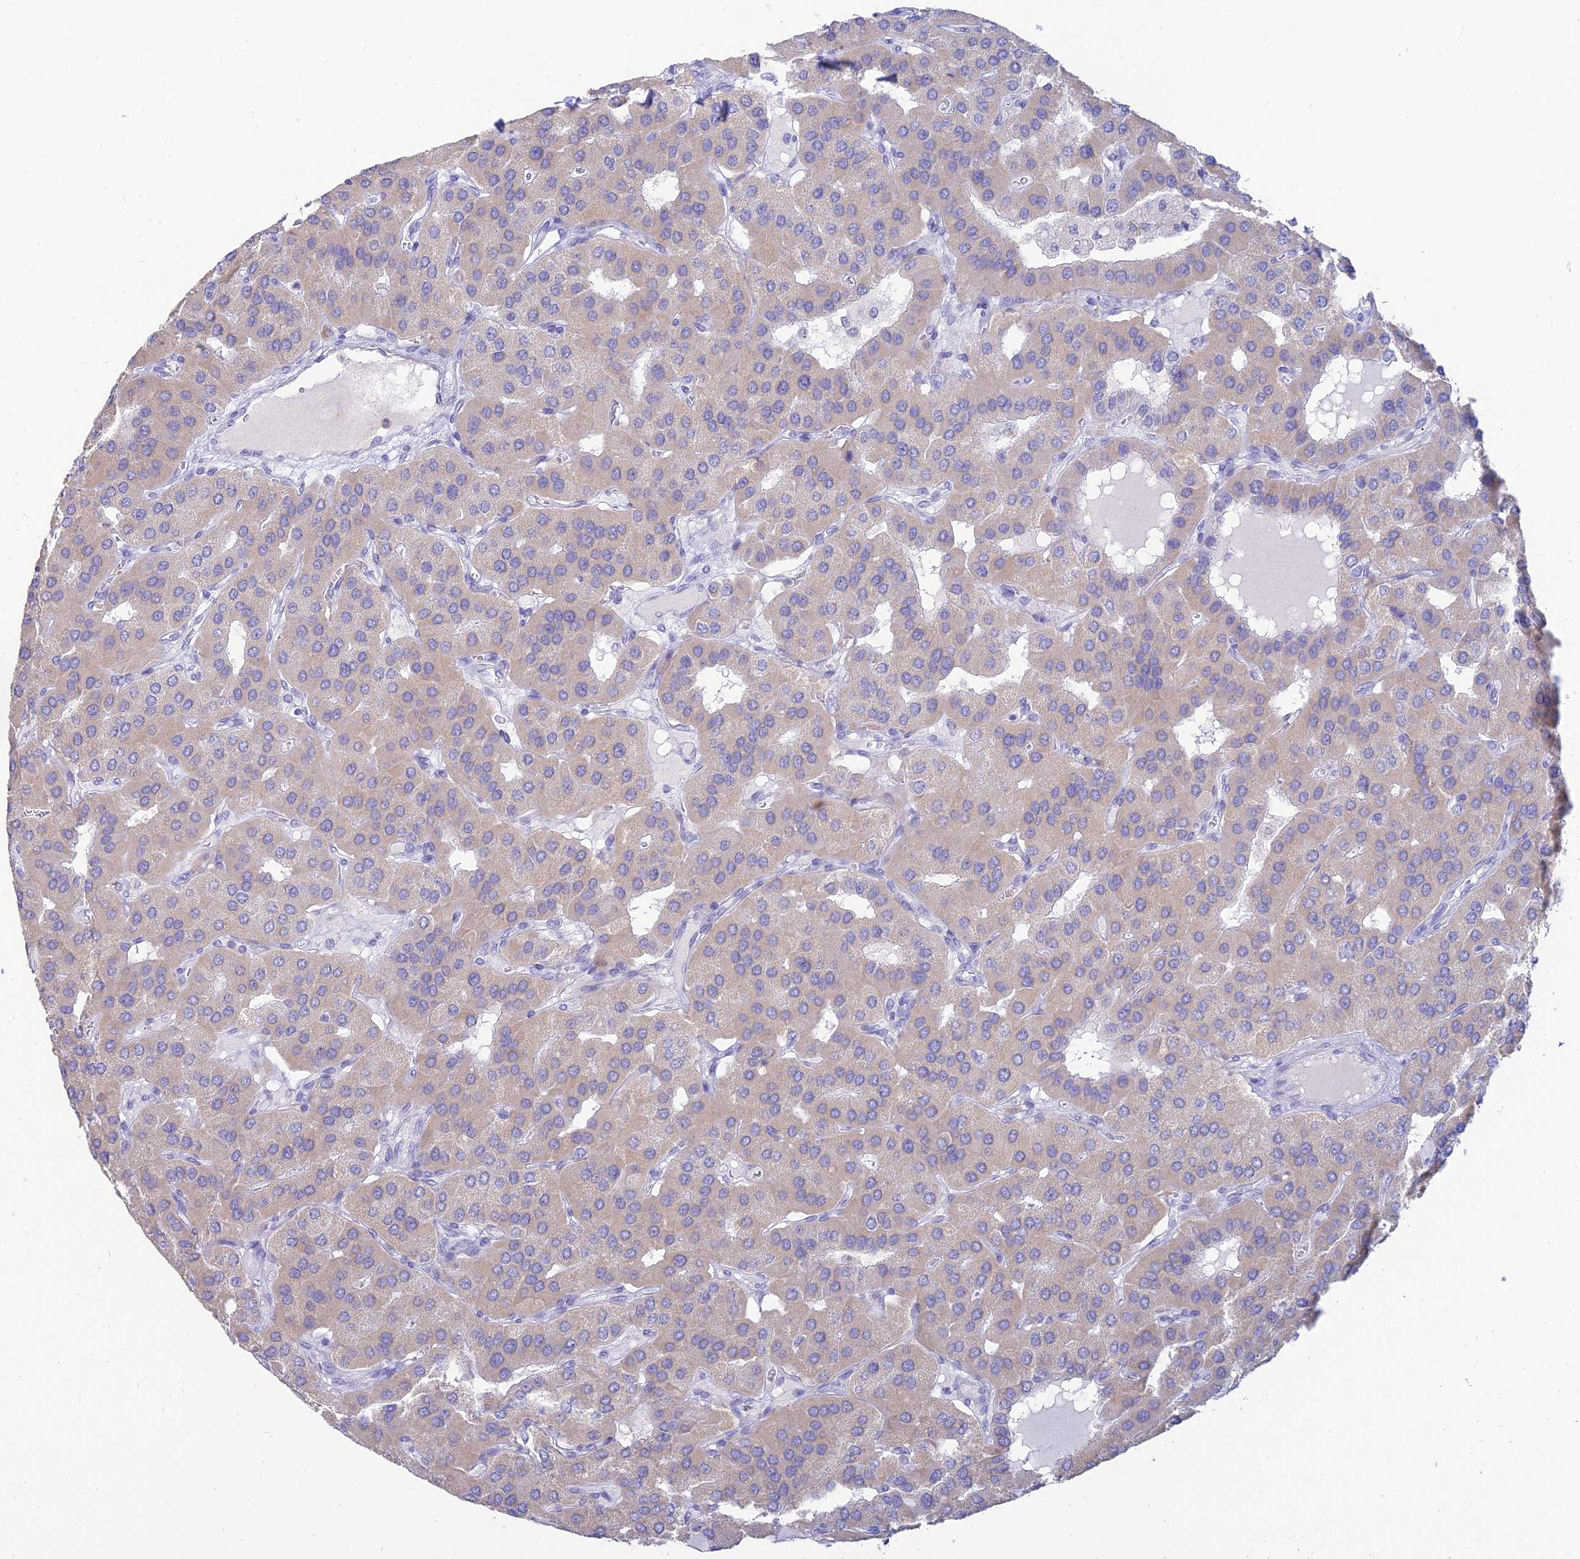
{"staining": {"intensity": "negative", "quantity": "none", "location": "none"}, "tissue": "parathyroid gland", "cell_type": "Glandular cells", "image_type": "normal", "snomed": [{"axis": "morphology", "description": "Normal tissue, NOS"}, {"axis": "morphology", "description": "Adenoma, NOS"}, {"axis": "topography", "description": "Parathyroid gland"}], "caption": "Immunohistochemistry (IHC) of normal human parathyroid gland reveals no staining in glandular cells. (DAB (3,3'-diaminobenzidine) immunohistochemistry, high magnification).", "gene": "MAL2", "patient": {"sex": "female", "age": 86}}